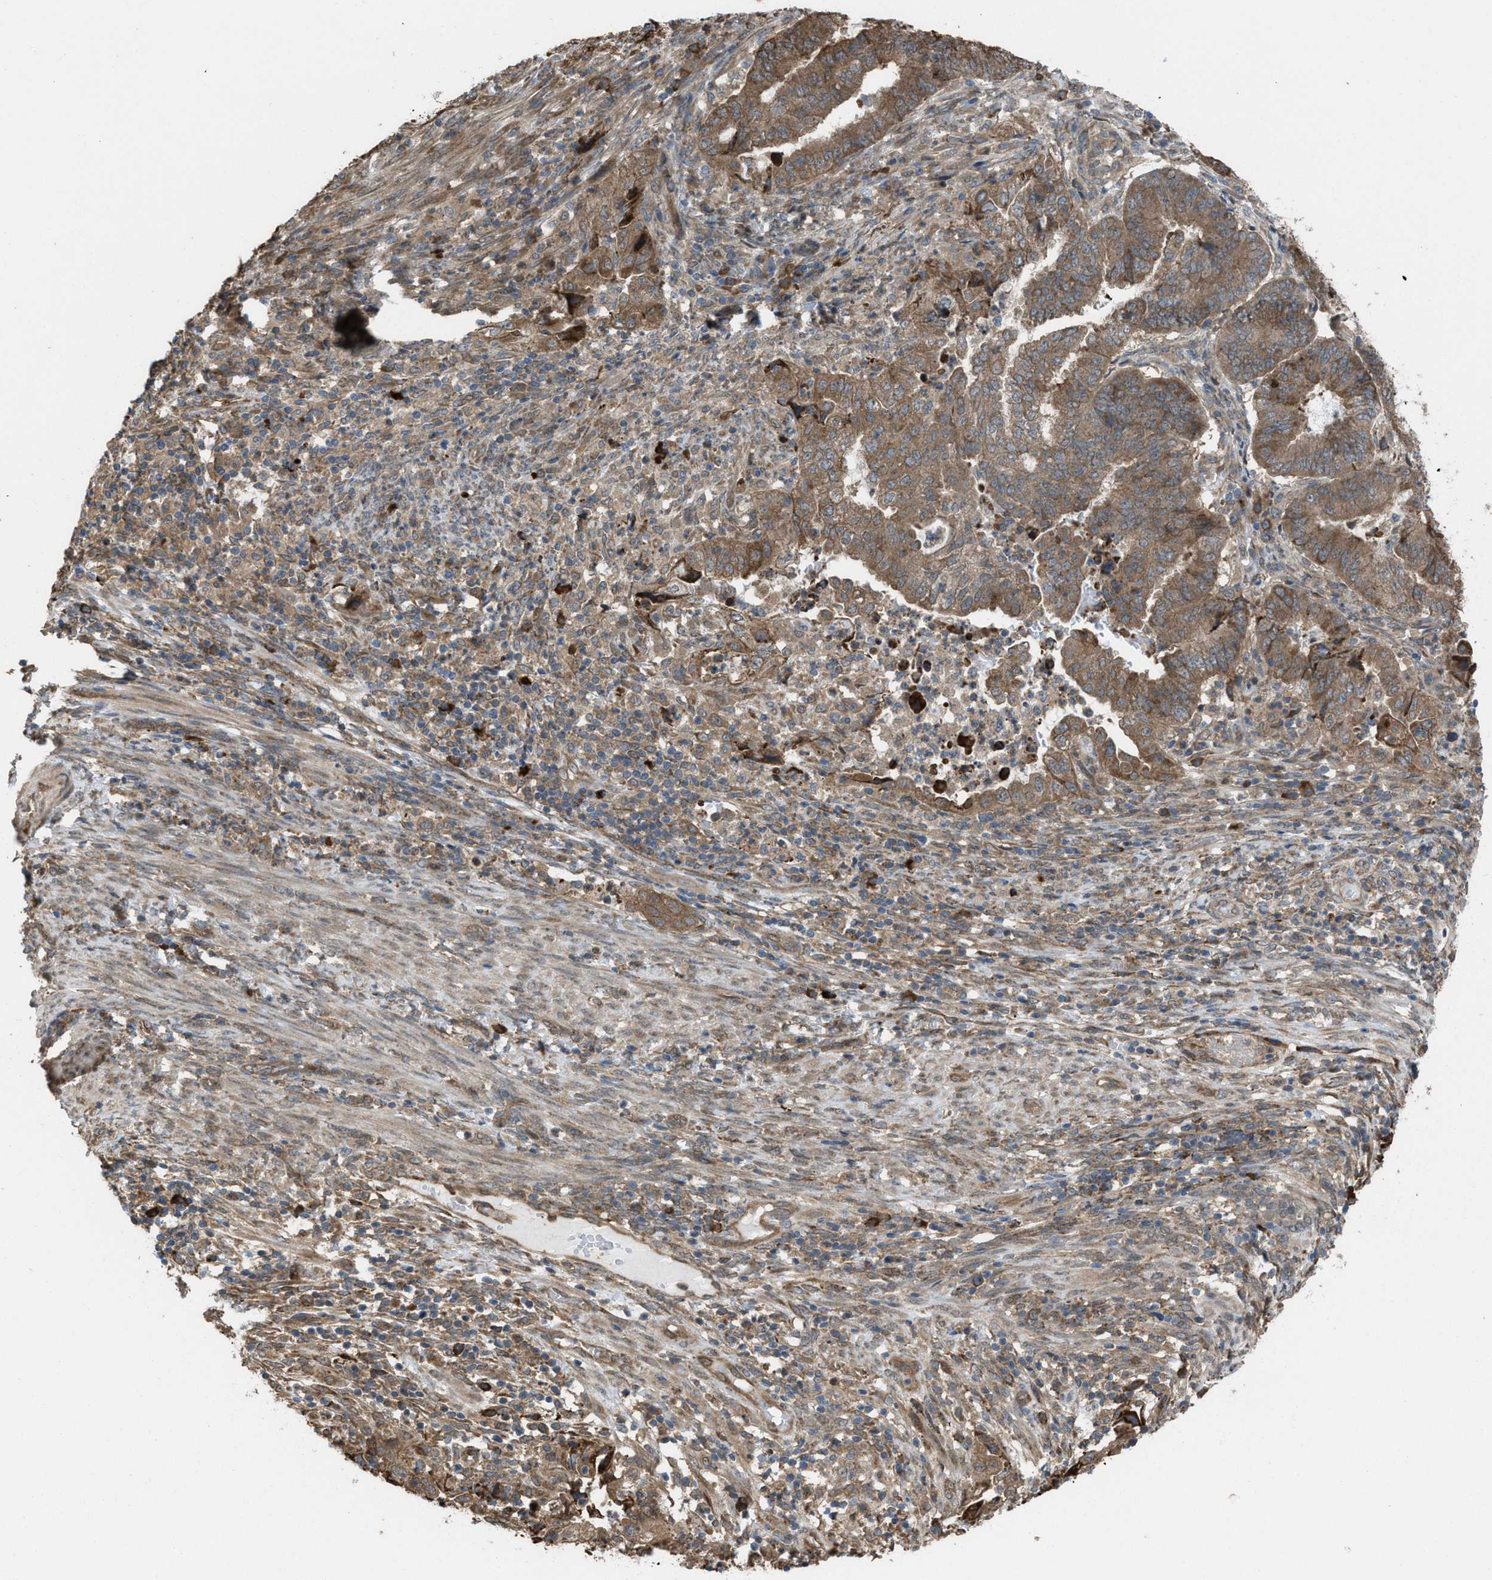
{"staining": {"intensity": "moderate", "quantity": ">75%", "location": "cytoplasmic/membranous"}, "tissue": "endometrial cancer", "cell_type": "Tumor cells", "image_type": "cancer", "snomed": [{"axis": "morphology", "description": "Adenocarcinoma, NOS"}, {"axis": "topography", "description": "Endometrium"}], "caption": "Immunohistochemistry (IHC) photomicrograph of neoplastic tissue: human endometrial cancer stained using immunohistochemistry (IHC) demonstrates medium levels of moderate protein expression localized specifically in the cytoplasmic/membranous of tumor cells, appearing as a cytoplasmic/membranous brown color.", "gene": "PLAA", "patient": {"sex": "female", "age": 51}}